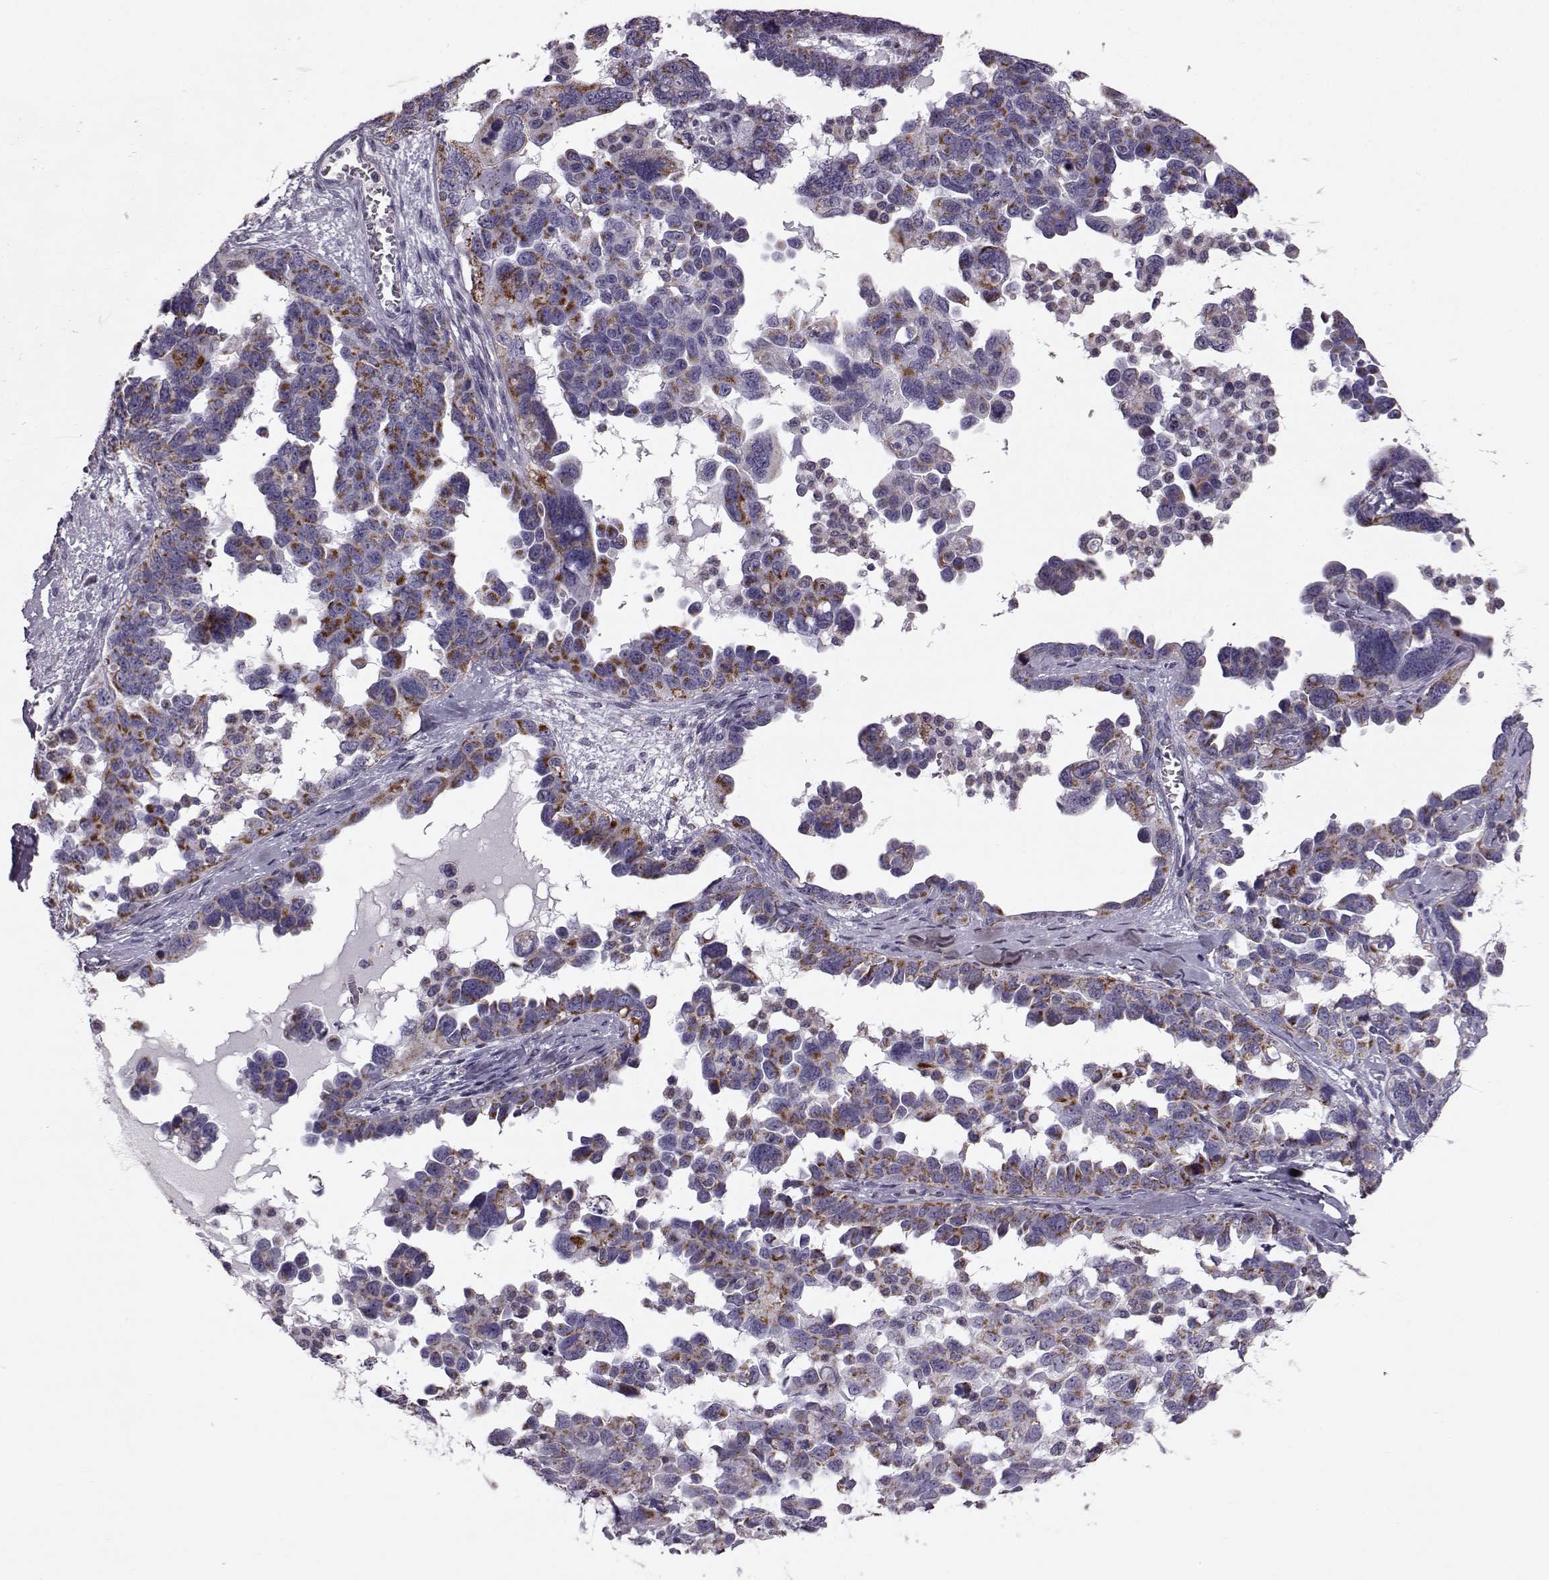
{"staining": {"intensity": "strong", "quantity": ">75%", "location": "cytoplasmic/membranous"}, "tissue": "ovarian cancer", "cell_type": "Tumor cells", "image_type": "cancer", "snomed": [{"axis": "morphology", "description": "Cystadenocarcinoma, serous, NOS"}, {"axis": "topography", "description": "Ovary"}], "caption": "Strong cytoplasmic/membranous positivity is identified in about >75% of tumor cells in ovarian cancer.", "gene": "ATP5MF", "patient": {"sex": "female", "age": 69}}